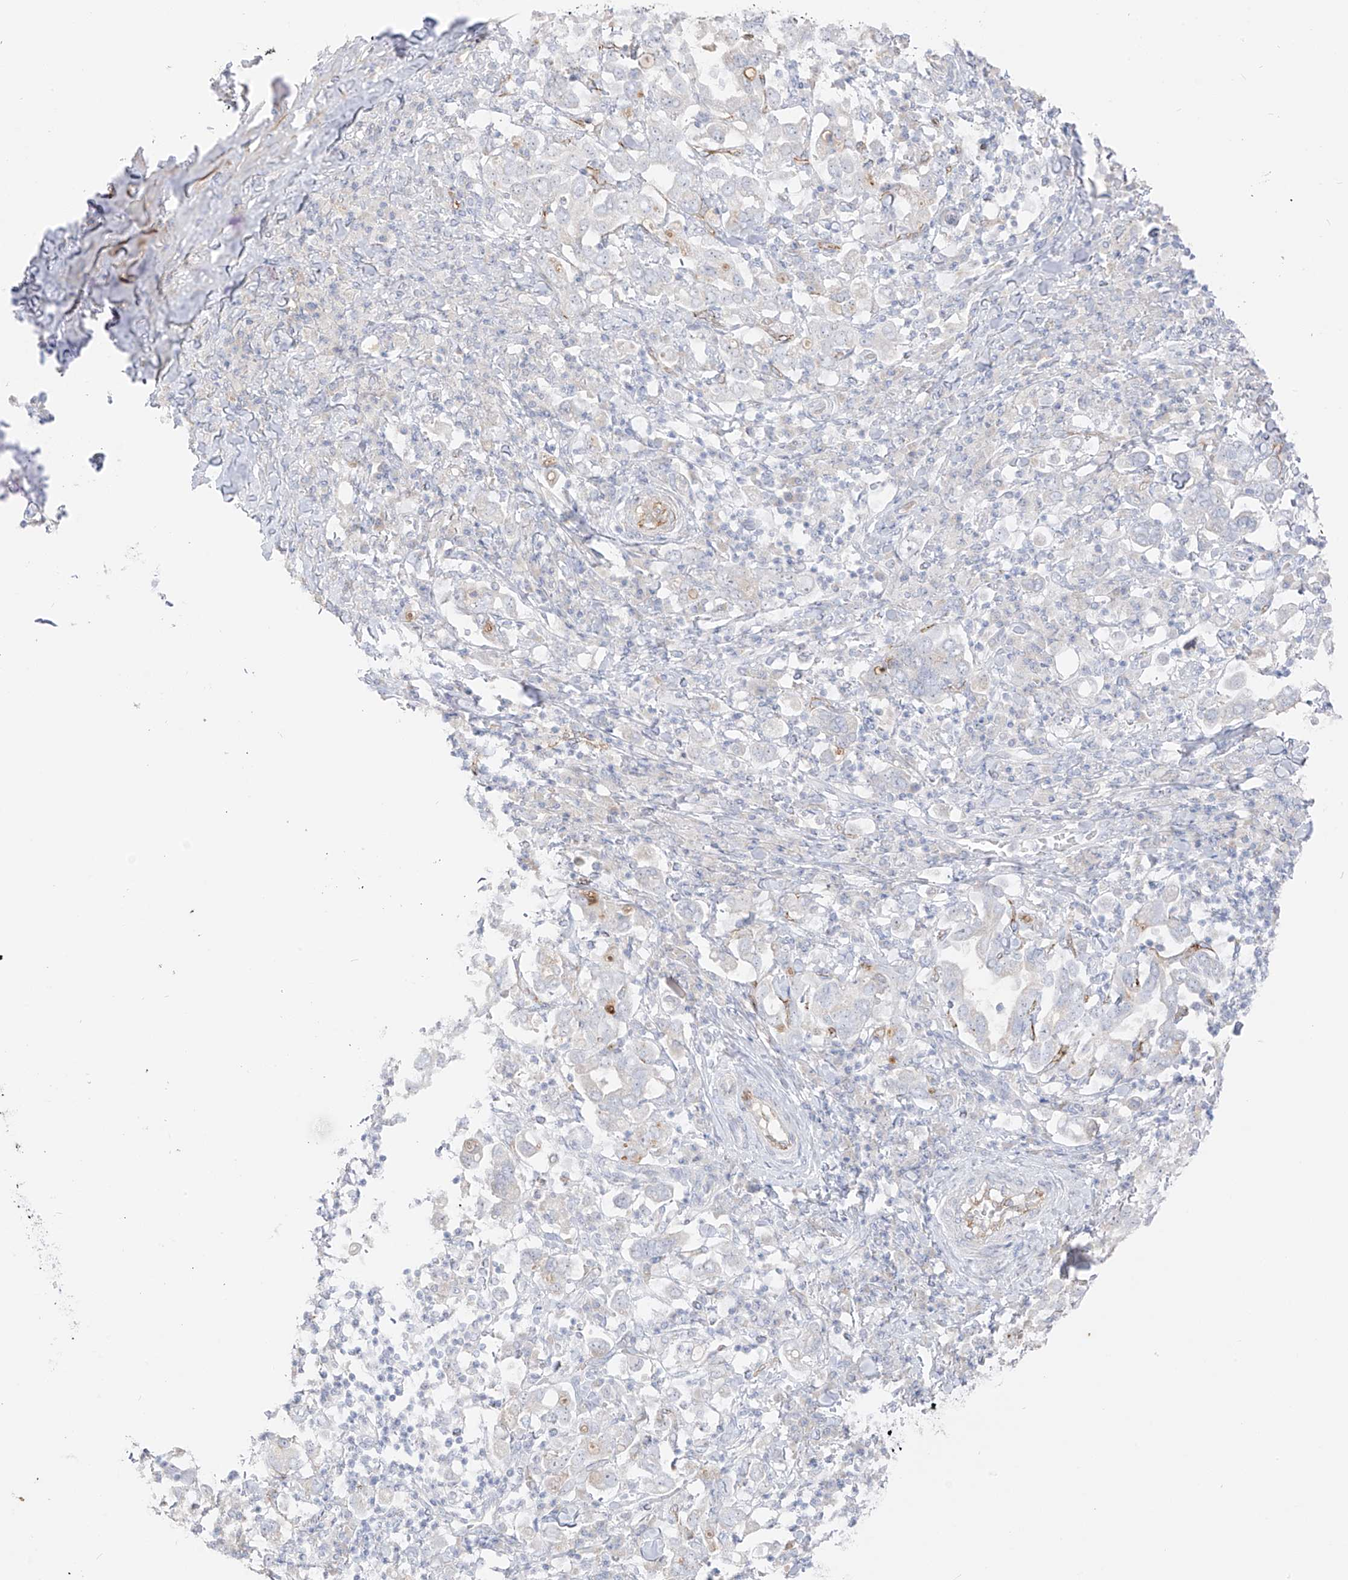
{"staining": {"intensity": "negative", "quantity": "none", "location": "none"}, "tissue": "stomach cancer", "cell_type": "Tumor cells", "image_type": "cancer", "snomed": [{"axis": "morphology", "description": "Adenocarcinoma, NOS"}, {"axis": "topography", "description": "Stomach, upper"}], "caption": "This is a image of immunohistochemistry staining of adenocarcinoma (stomach), which shows no expression in tumor cells.", "gene": "C11orf87", "patient": {"sex": "male", "age": 62}}